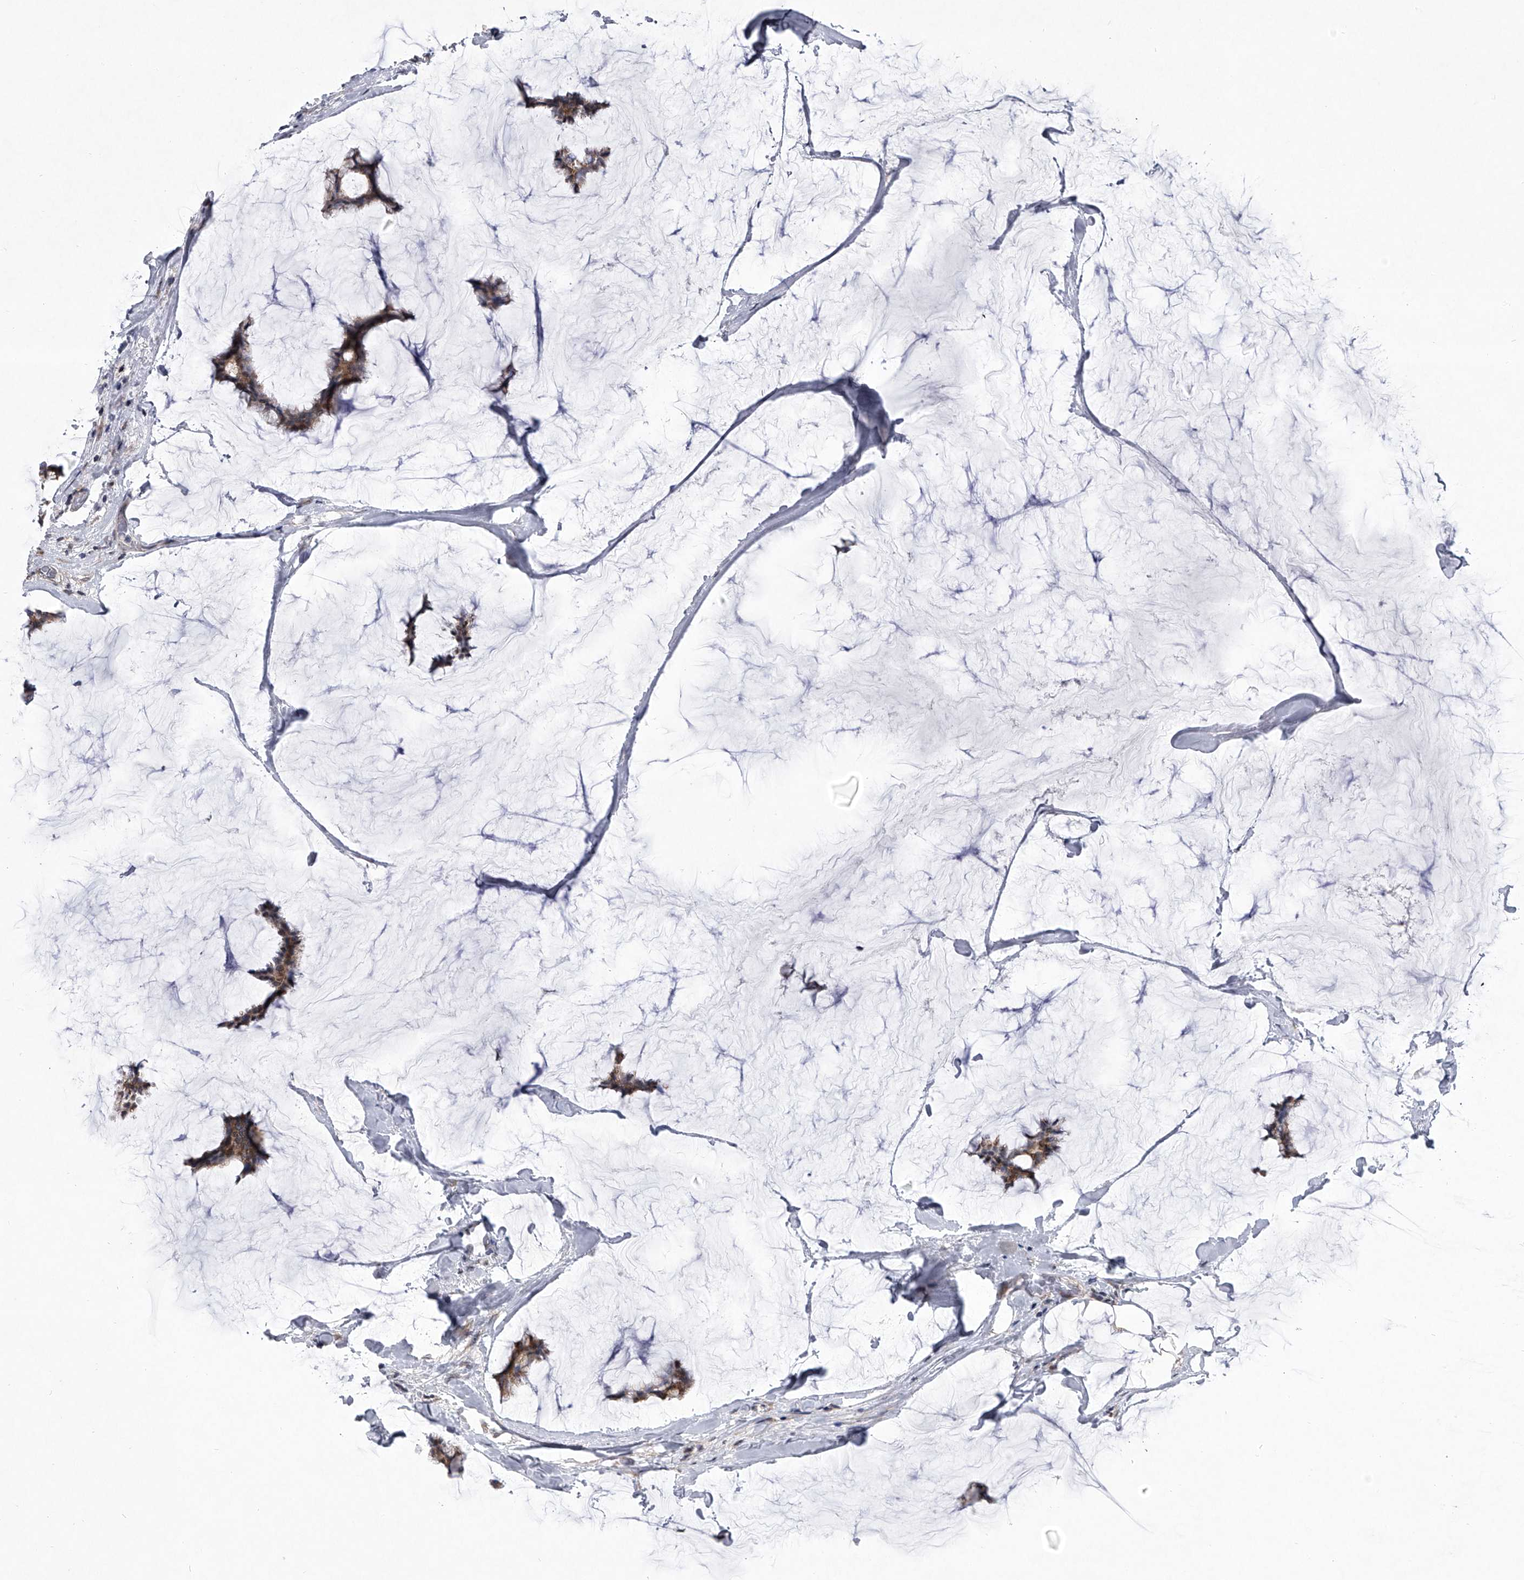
{"staining": {"intensity": "moderate", "quantity": ">75%", "location": "cytoplasmic/membranous"}, "tissue": "breast cancer", "cell_type": "Tumor cells", "image_type": "cancer", "snomed": [{"axis": "morphology", "description": "Duct carcinoma"}, {"axis": "topography", "description": "Breast"}], "caption": "A photomicrograph of human breast cancer (infiltrating ductal carcinoma) stained for a protein displays moderate cytoplasmic/membranous brown staining in tumor cells.", "gene": "HEATR6", "patient": {"sex": "female", "age": 93}}